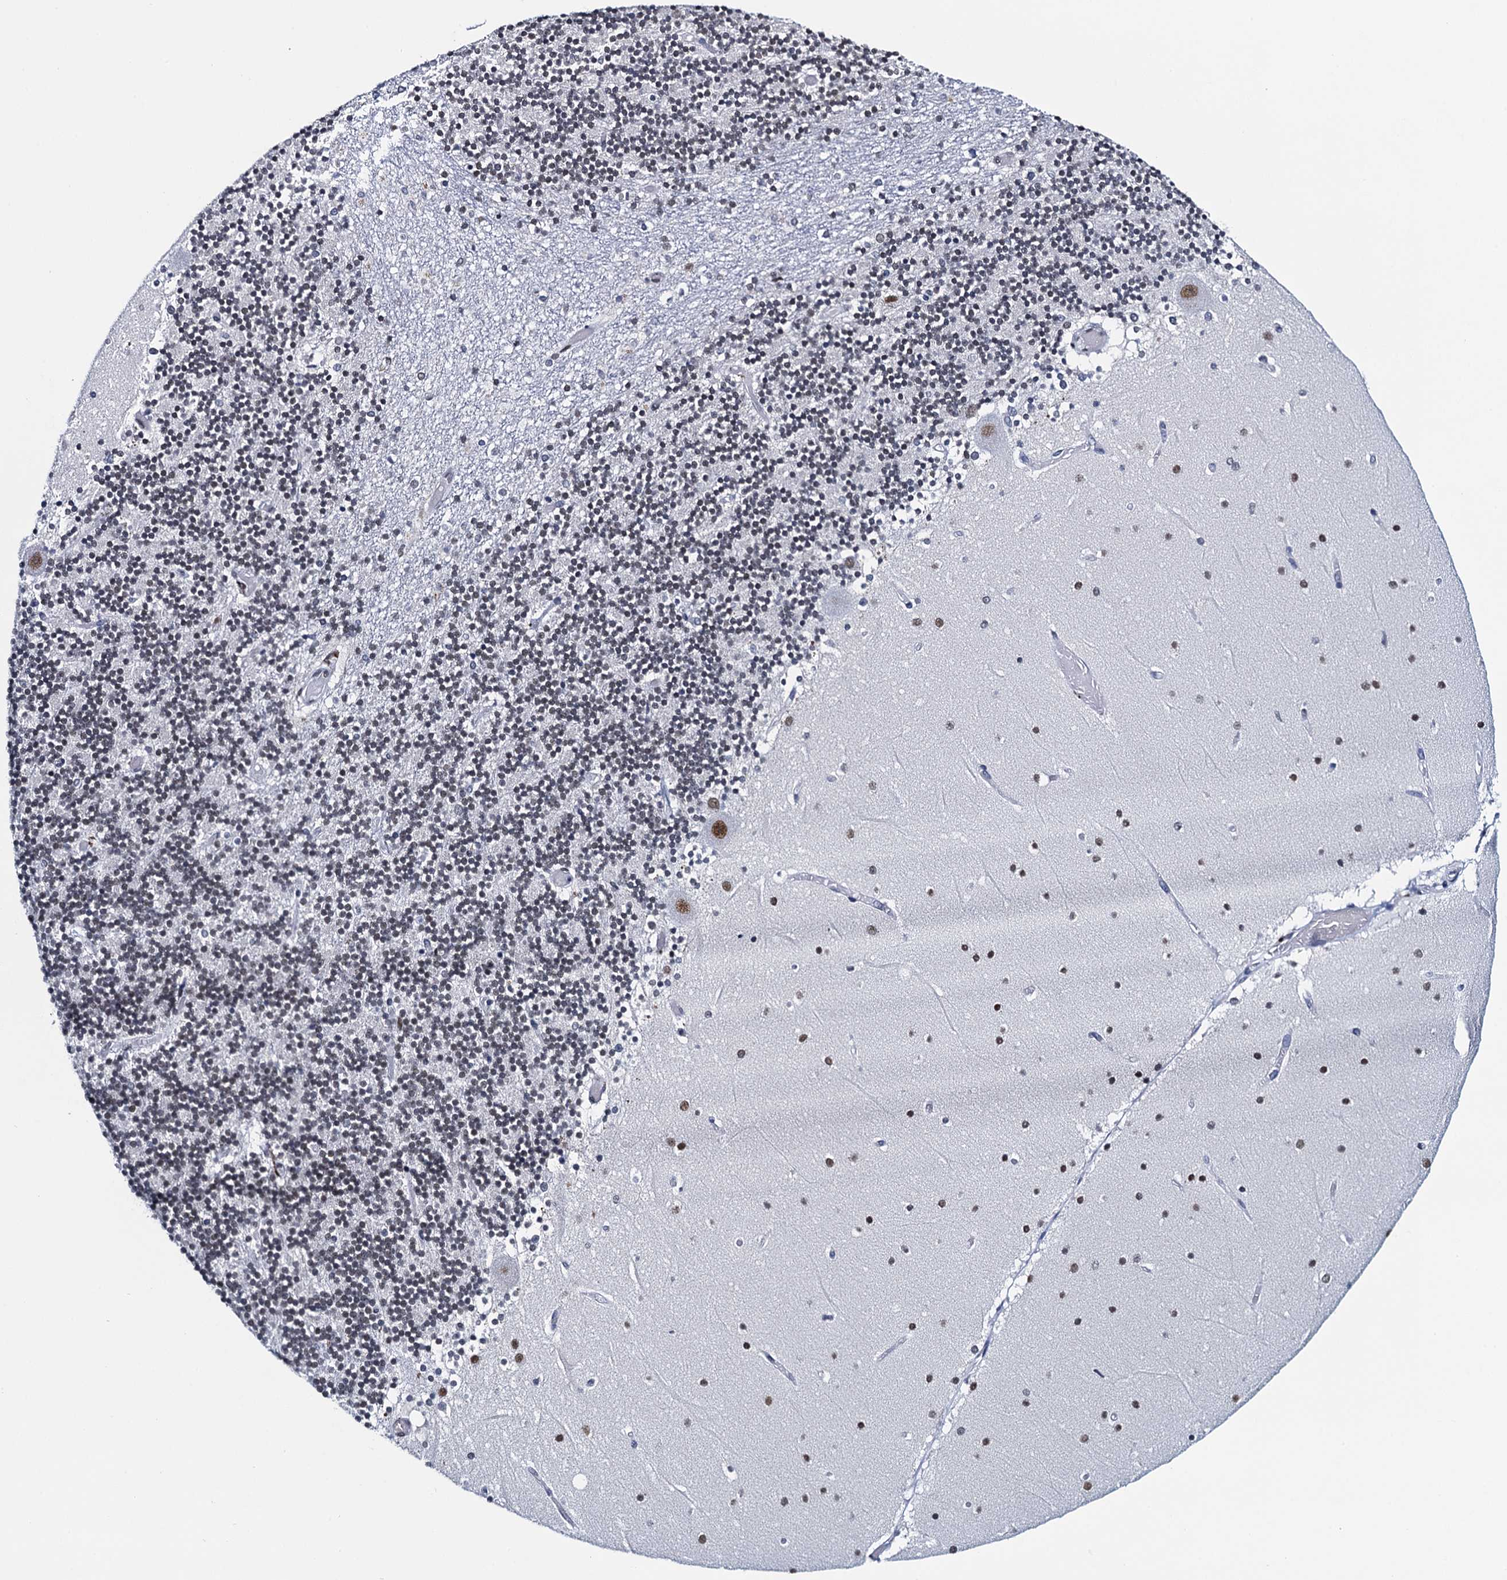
{"staining": {"intensity": "weak", "quantity": ">75%", "location": "nuclear"}, "tissue": "cerebellum", "cell_type": "Cells in granular layer", "image_type": "normal", "snomed": [{"axis": "morphology", "description": "Normal tissue, NOS"}, {"axis": "topography", "description": "Cerebellum"}], "caption": "Immunohistochemical staining of normal human cerebellum shows >75% levels of weak nuclear protein positivity in approximately >75% of cells in granular layer. (IHC, brightfield microscopy, high magnification).", "gene": "HNRNPUL2", "patient": {"sex": "female", "age": 28}}